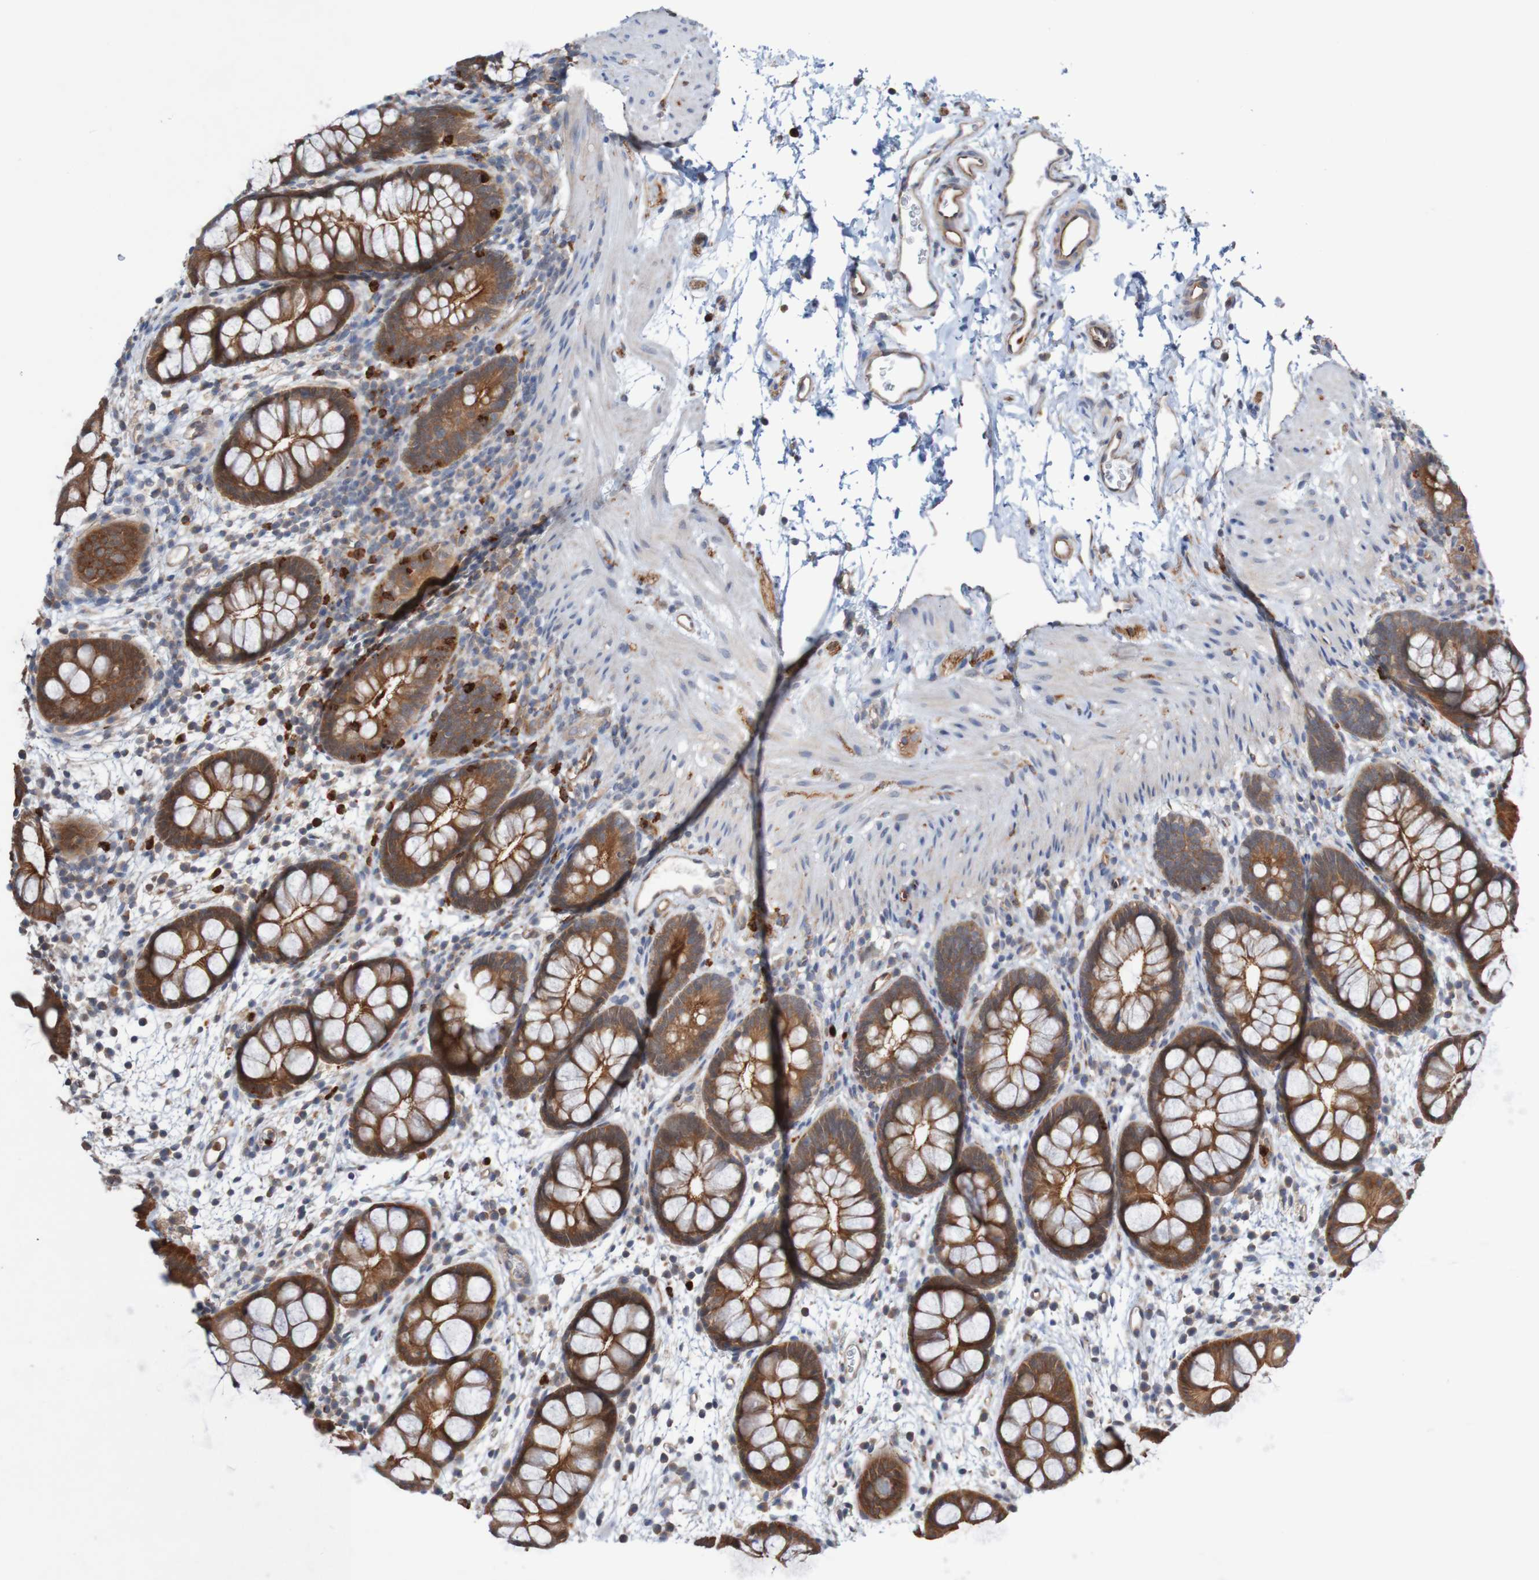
{"staining": {"intensity": "strong", "quantity": ">75%", "location": "cytoplasmic/membranous"}, "tissue": "rectum", "cell_type": "Glandular cells", "image_type": "normal", "snomed": [{"axis": "morphology", "description": "Normal tissue, NOS"}, {"axis": "topography", "description": "Rectum"}], "caption": "Brown immunohistochemical staining in benign rectum displays strong cytoplasmic/membranous expression in approximately >75% of glandular cells. (Brightfield microscopy of DAB IHC at high magnification).", "gene": "ST8SIA6", "patient": {"sex": "female", "age": 24}}